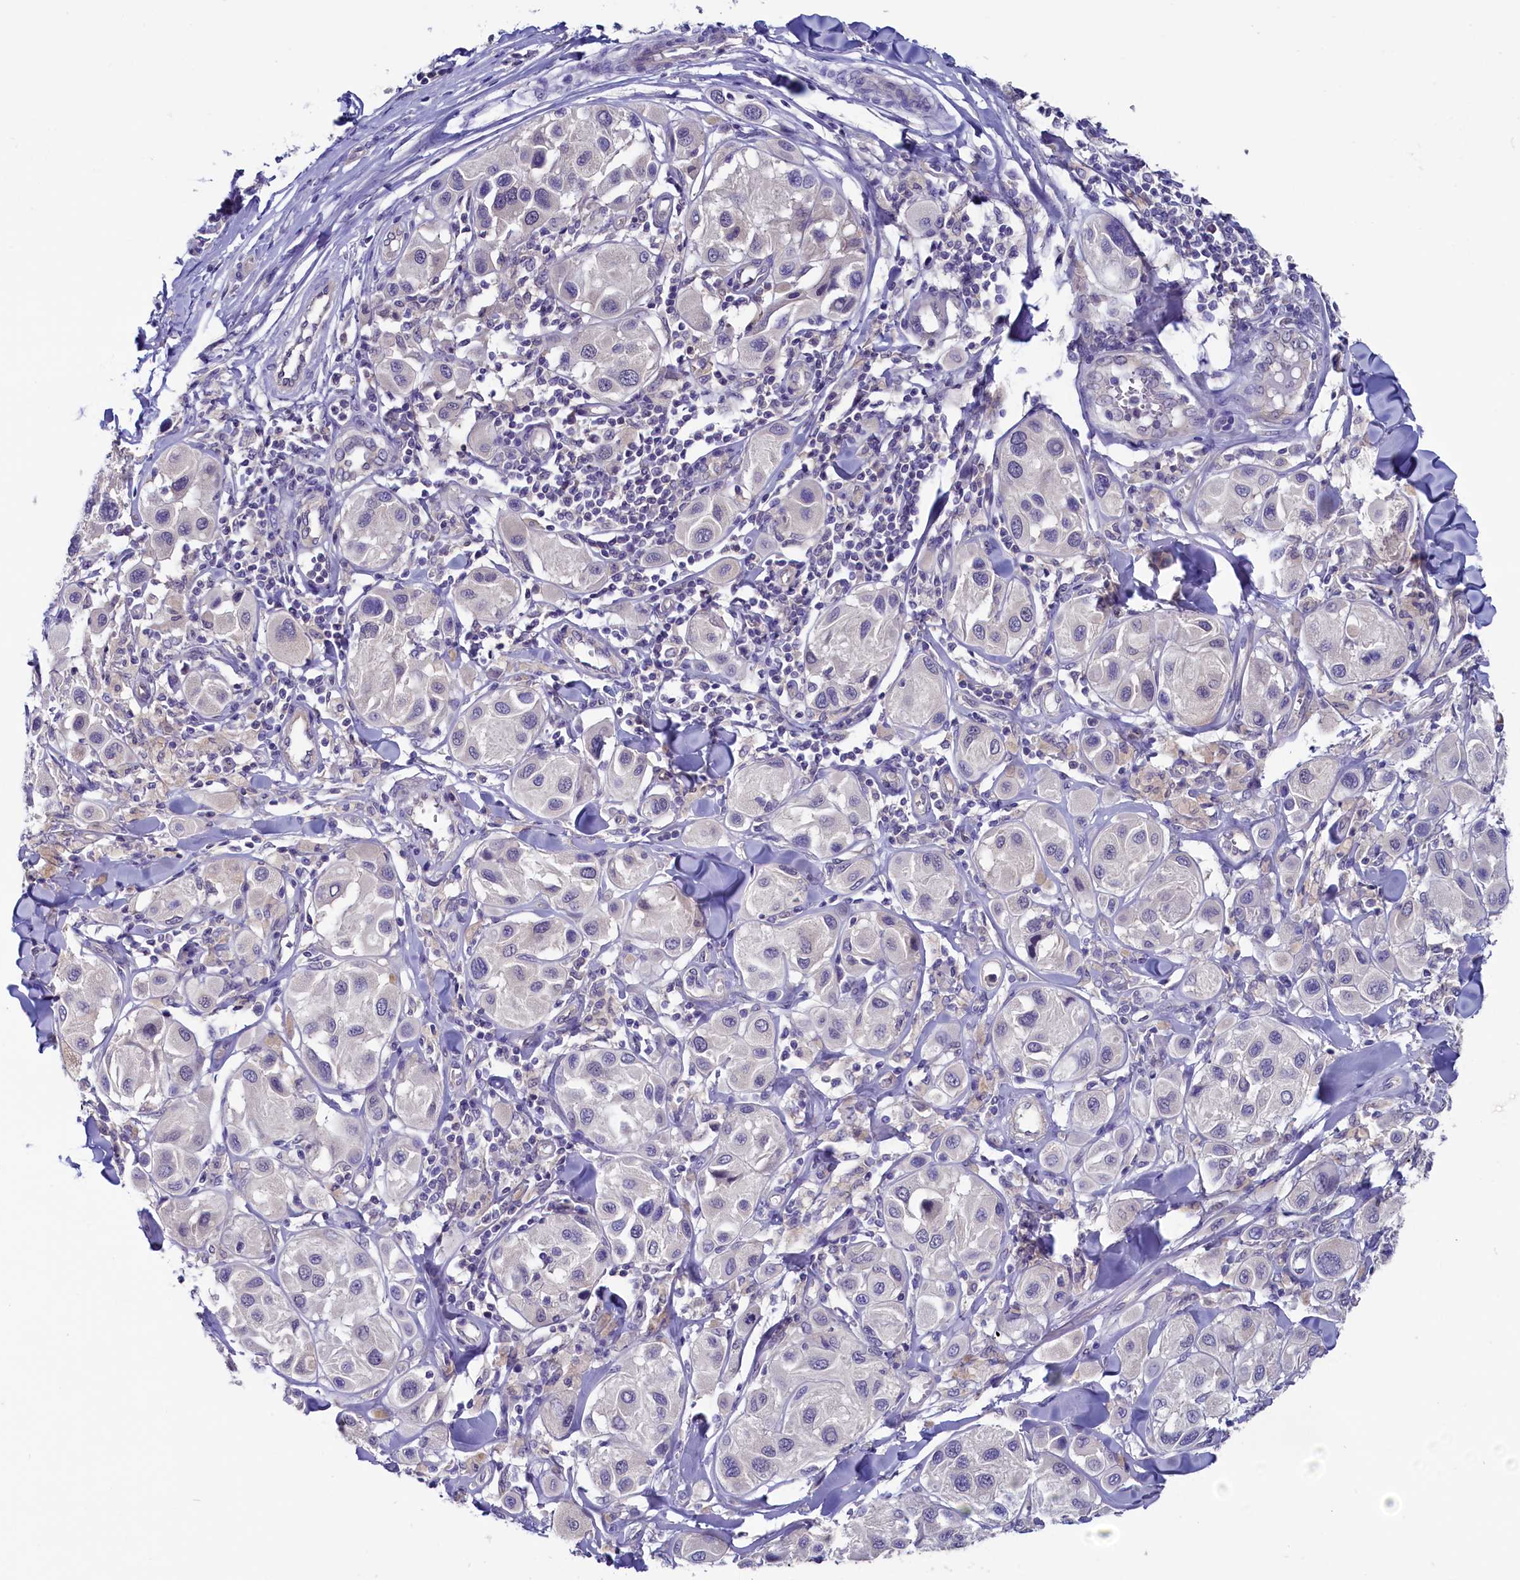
{"staining": {"intensity": "negative", "quantity": "none", "location": "none"}, "tissue": "melanoma", "cell_type": "Tumor cells", "image_type": "cancer", "snomed": [{"axis": "morphology", "description": "Malignant melanoma, Metastatic site"}, {"axis": "topography", "description": "Skin"}], "caption": "Tumor cells show no significant protein staining in malignant melanoma (metastatic site).", "gene": "CIAPIN1", "patient": {"sex": "male", "age": 41}}